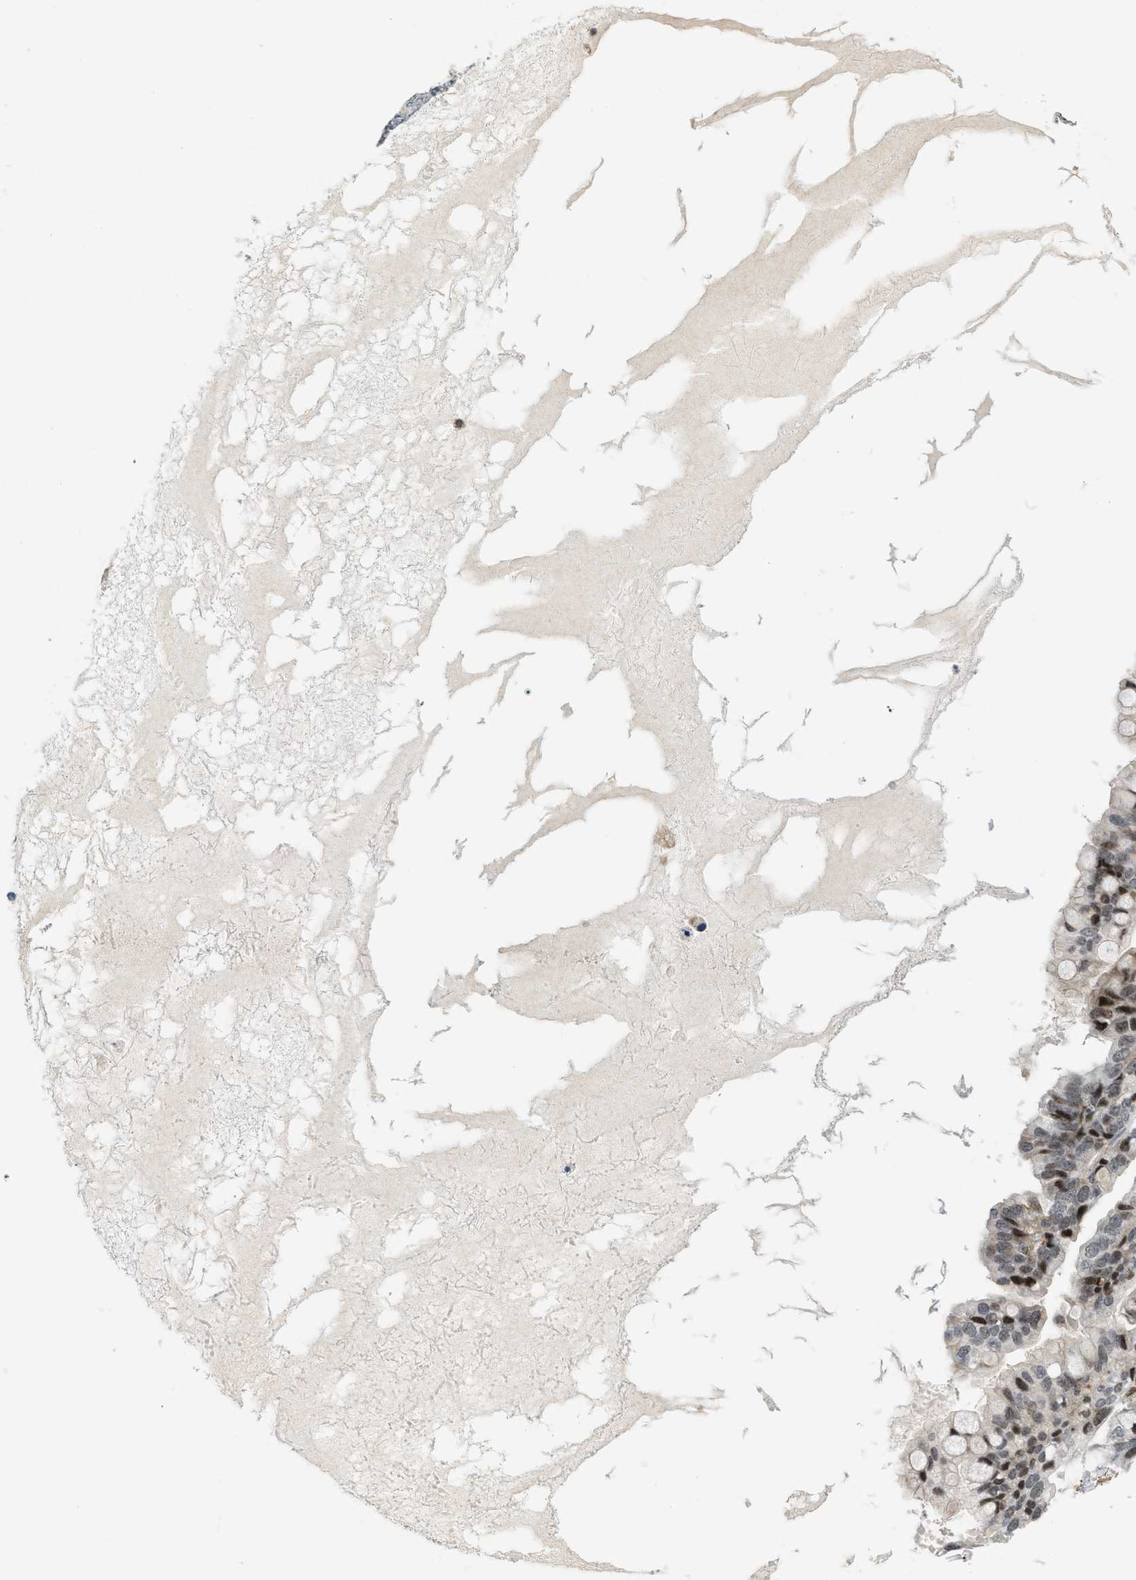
{"staining": {"intensity": "moderate", "quantity": "25%-75%", "location": "nuclear"}, "tissue": "ovarian cancer", "cell_type": "Tumor cells", "image_type": "cancer", "snomed": [{"axis": "morphology", "description": "Cystadenocarcinoma, mucinous, NOS"}, {"axis": "topography", "description": "Ovary"}], "caption": "A high-resolution image shows immunohistochemistry (IHC) staining of ovarian mucinous cystadenocarcinoma, which reveals moderate nuclear expression in about 25%-75% of tumor cells.", "gene": "ING1", "patient": {"sex": "female", "age": 80}}